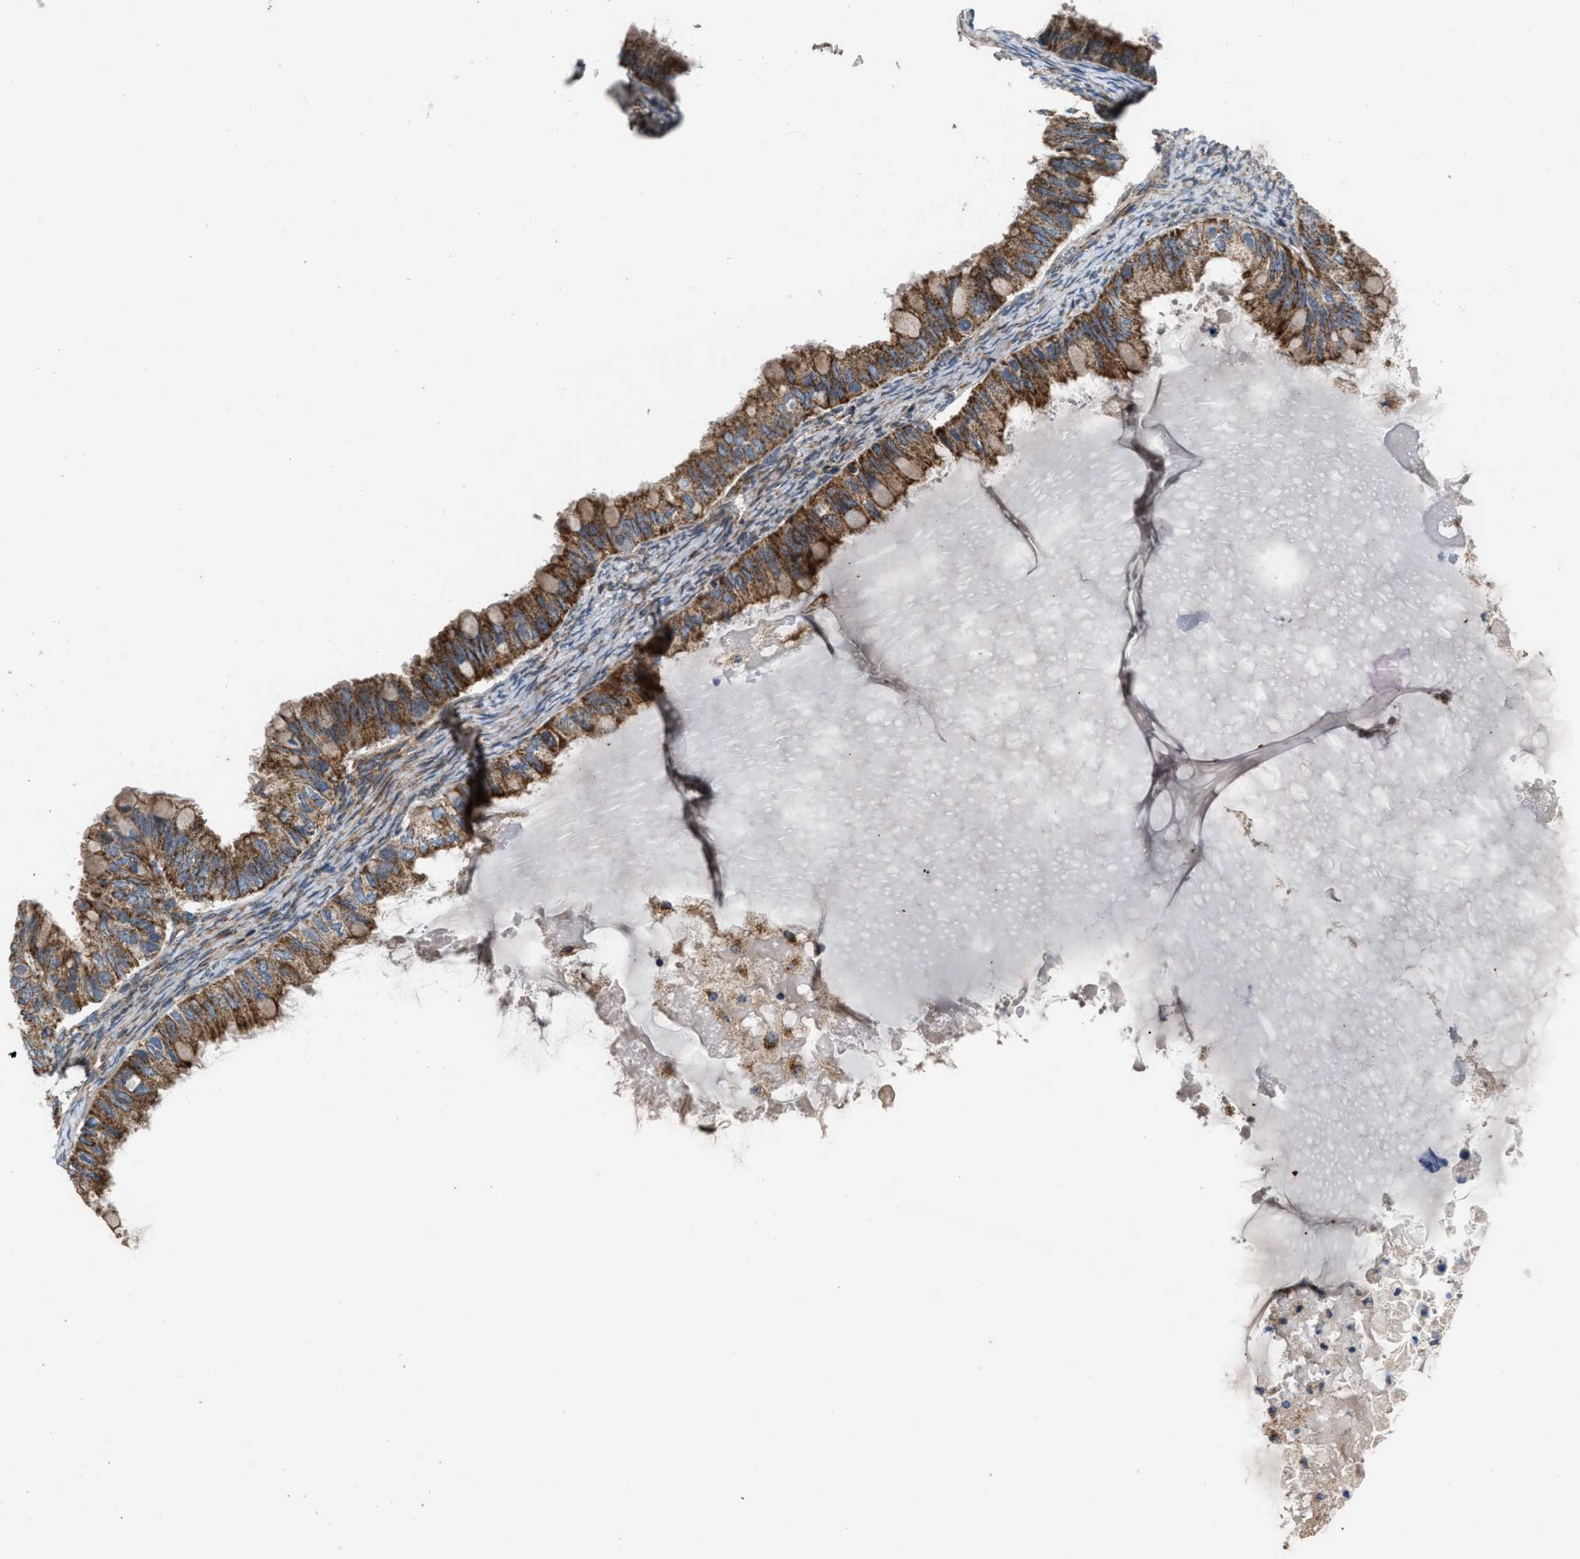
{"staining": {"intensity": "moderate", "quantity": ">75%", "location": "cytoplasmic/membranous"}, "tissue": "ovarian cancer", "cell_type": "Tumor cells", "image_type": "cancer", "snomed": [{"axis": "morphology", "description": "Cystadenocarcinoma, mucinous, NOS"}, {"axis": "topography", "description": "Ovary"}], "caption": "A histopathology image of human ovarian cancer (mucinous cystadenocarcinoma) stained for a protein reveals moderate cytoplasmic/membranous brown staining in tumor cells. (DAB (3,3'-diaminobenzidine) IHC, brown staining for protein, blue staining for nuclei).", "gene": "SLC10A3", "patient": {"sex": "female", "age": 80}}